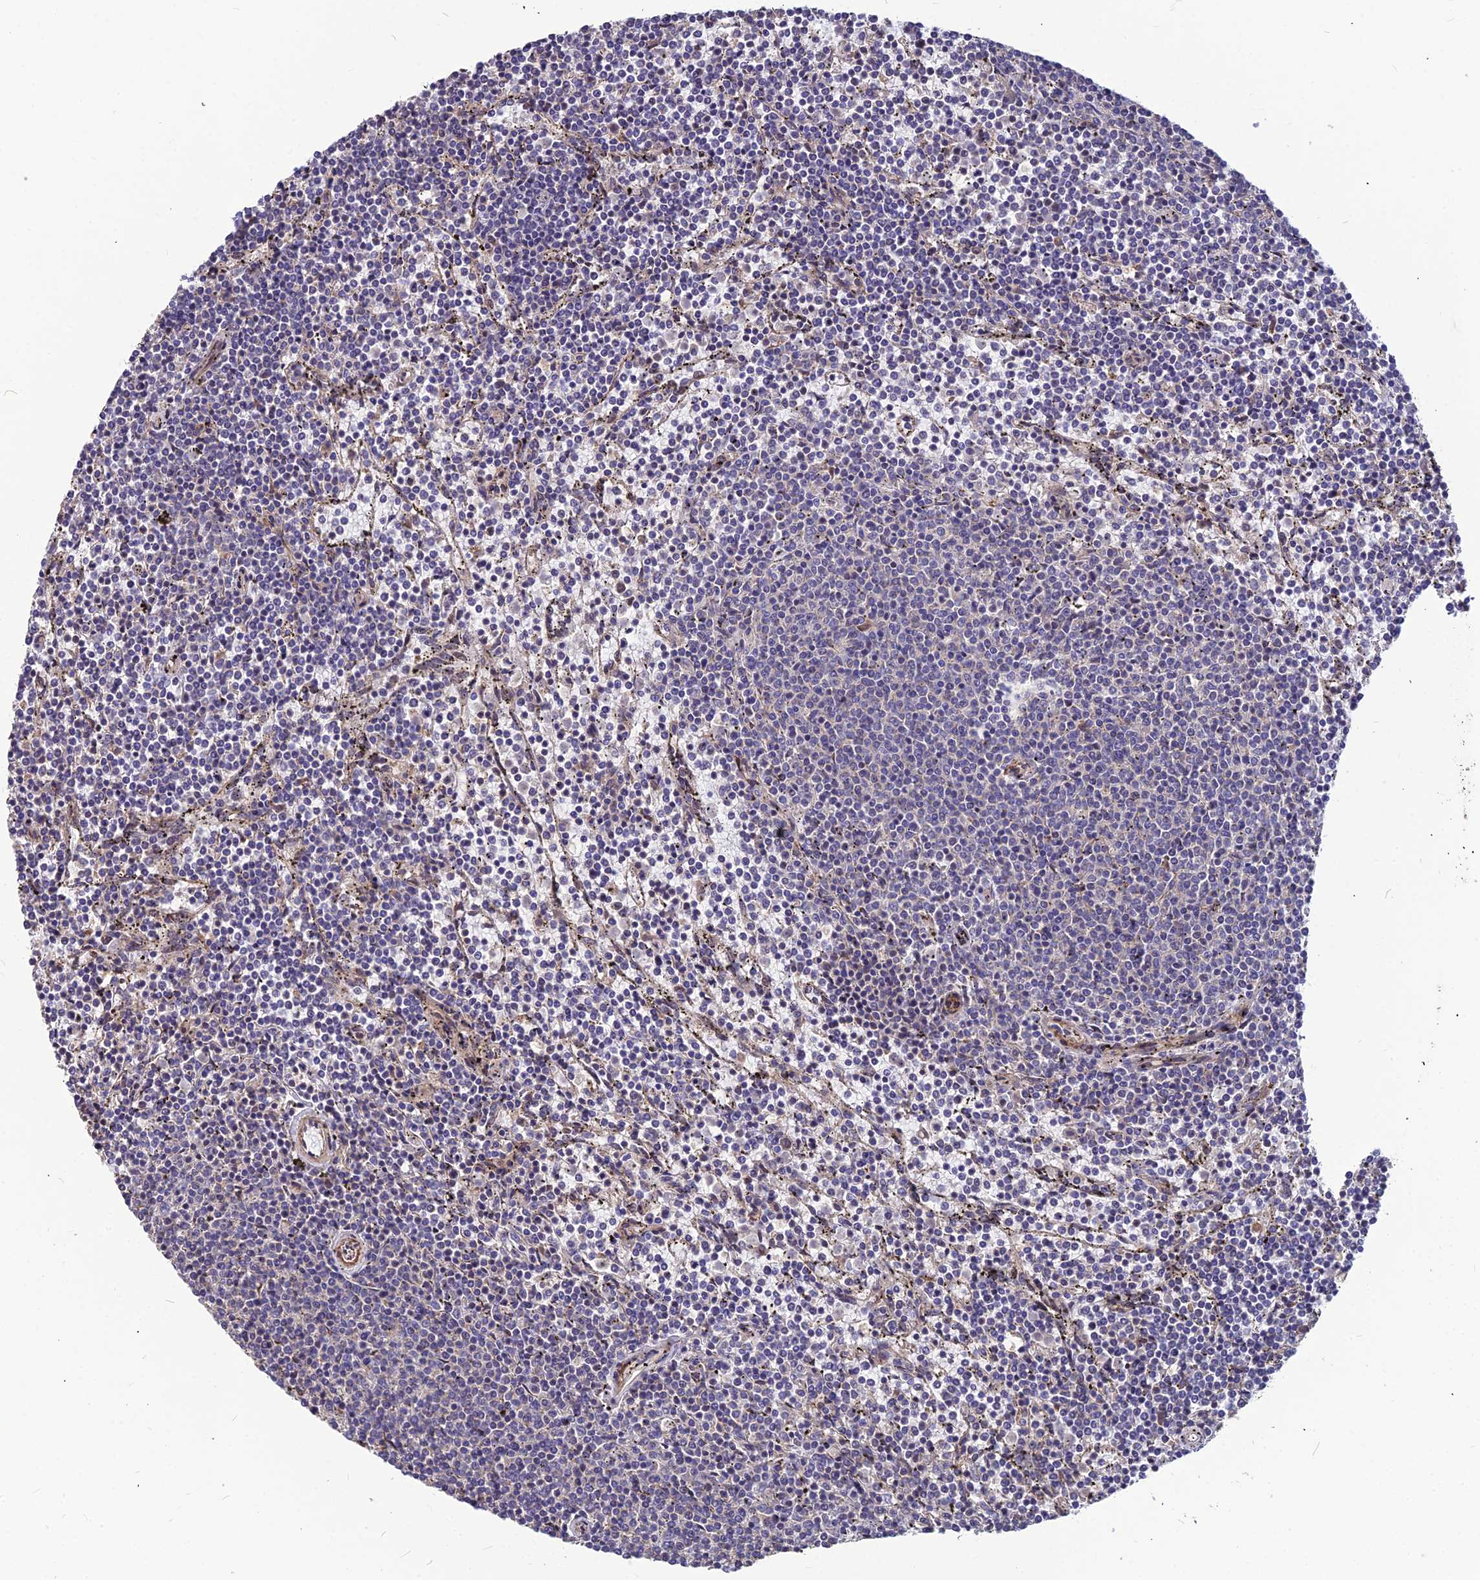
{"staining": {"intensity": "negative", "quantity": "none", "location": "none"}, "tissue": "lymphoma", "cell_type": "Tumor cells", "image_type": "cancer", "snomed": [{"axis": "morphology", "description": "Malignant lymphoma, non-Hodgkin's type, Low grade"}, {"axis": "topography", "description": "Spleen"}], "caption": "This is an IHC micrograph of human lymphoma. There is no positivity in tumor cells.", "gene": "LEKR1", "patient": {"sex": "female", "age": 50}}